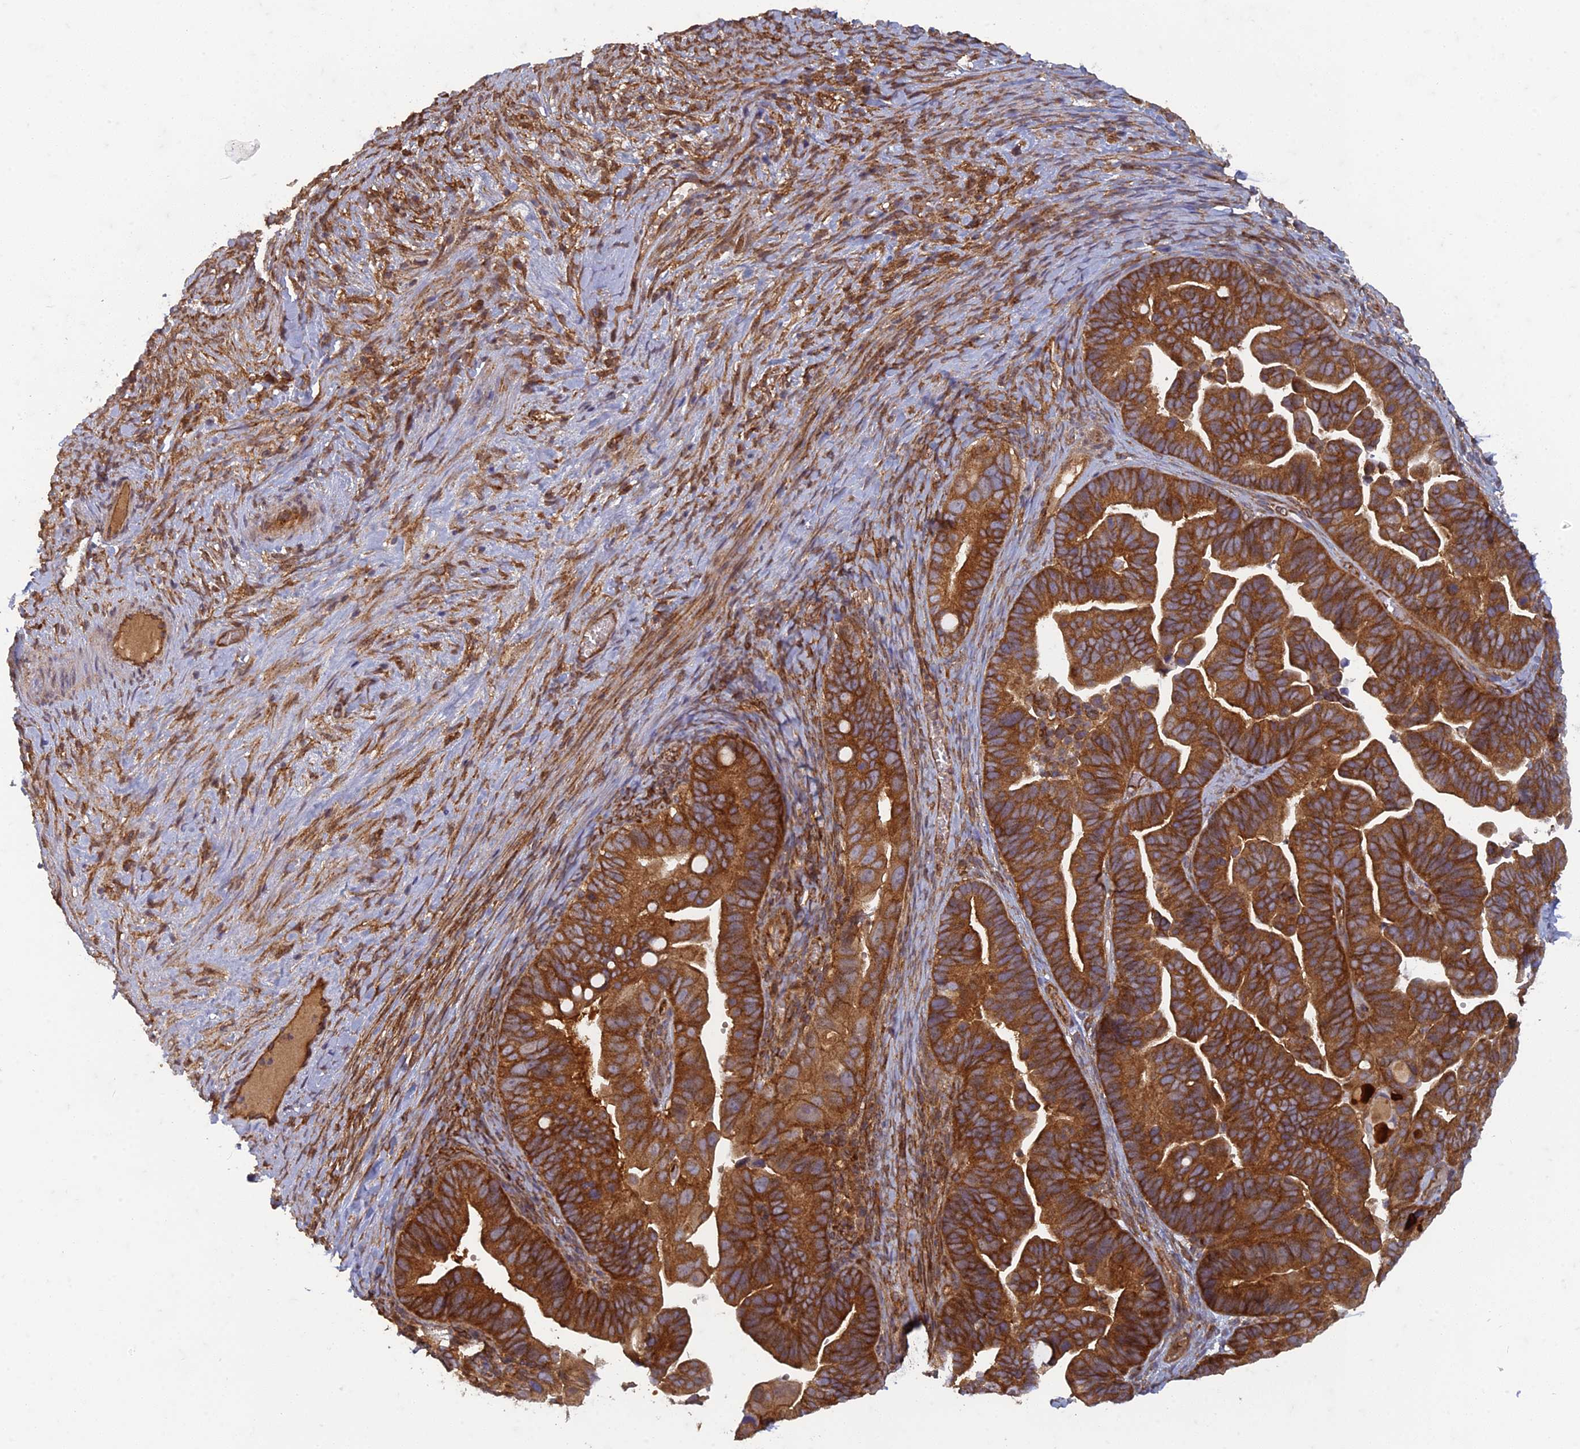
{"staining": {"intensity": "strong", "quantity": ">75%", "location": "cytoplasmic/membranous"}, "tissue": "ovarian cancer", "cell_type": "Tumor cells", "image_type": "cancer", "snomed": [{"axis": "morphology", "description": "Cystadenocarcinoma, serous, NOS"}, {"axis": "topography", "description": "Ovary"}], "caption": "Immunohistochemistry (IHC) (DAB (3,3'-diaminobenzidine)) staining of human ovarian serous cystadenocarcinoma shows strong cytoplasmic/membranous protein expression in about >75% of tumor cells. The protein of interest is stained brown, and the nuclei are stained in blue (DAB (3,3'-diaminobenzidine) IHC with brightfield microscopy, high magnification).", "gene": "TCF25", "patient": {"sex": "female", "age": 56}}